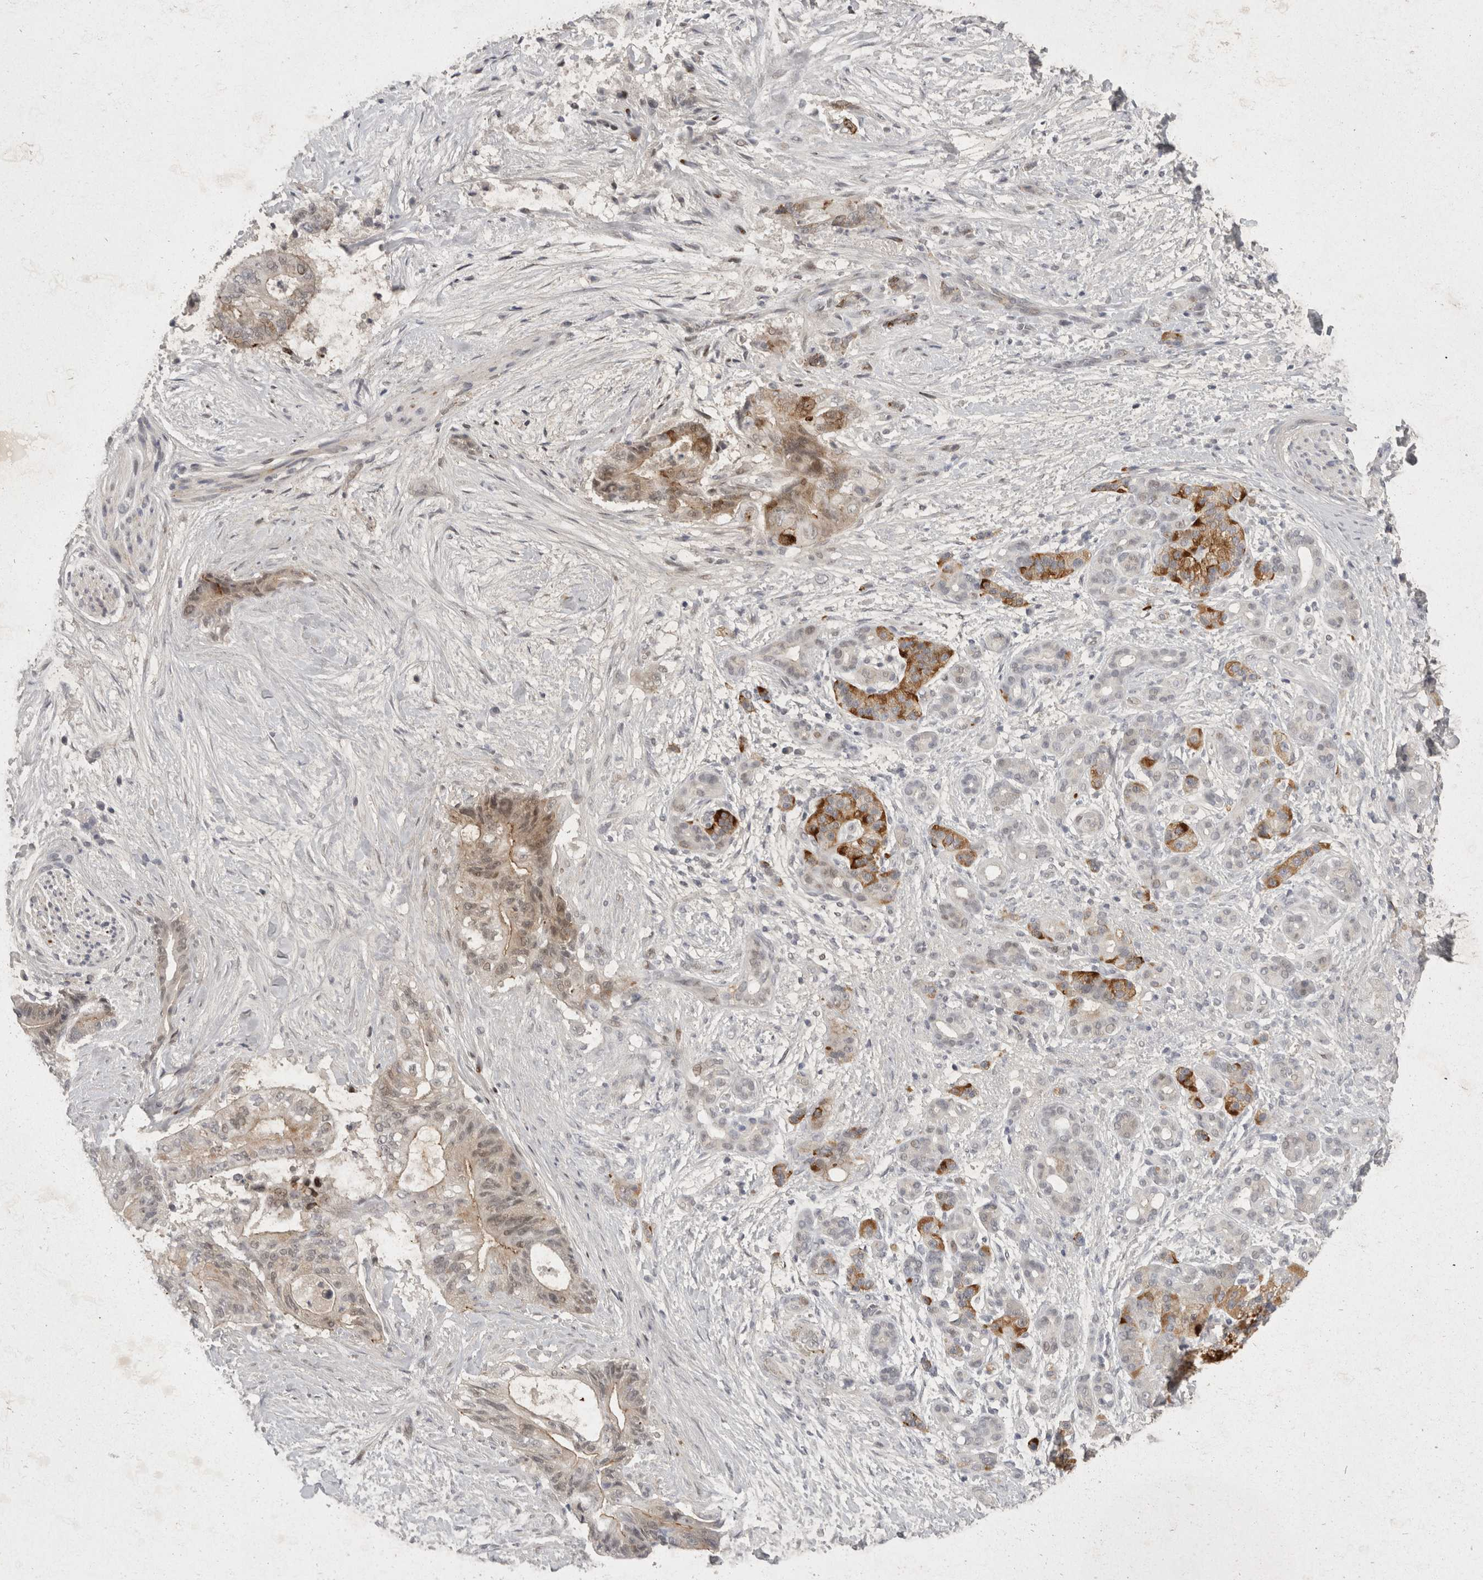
{"staining": {"intensity": "moderate", "quantity": "25%-75%", "location": "cytoplasmic/membranous"}, "tissue": "pancreatic cancer", "cell_type": "Tumor cells", "image_type": "cancer", "snomed": [{"axis": "morphology", "description": "Adenocarcinoma, NOS"}, {"axis": "topography", "description": "Pancreas"}], "caption": "Immunohistochemical staining of adenocarcinoma (pancreatic) reveals moderate cytoplasmic/membranous protein positivity in approximately 25%-75% of tumor cells. (Brightfield microscopy of DAB IHC at high magnification).", "gene": "TOM1L2", "patient": {"sex": "male", "age": 59}}